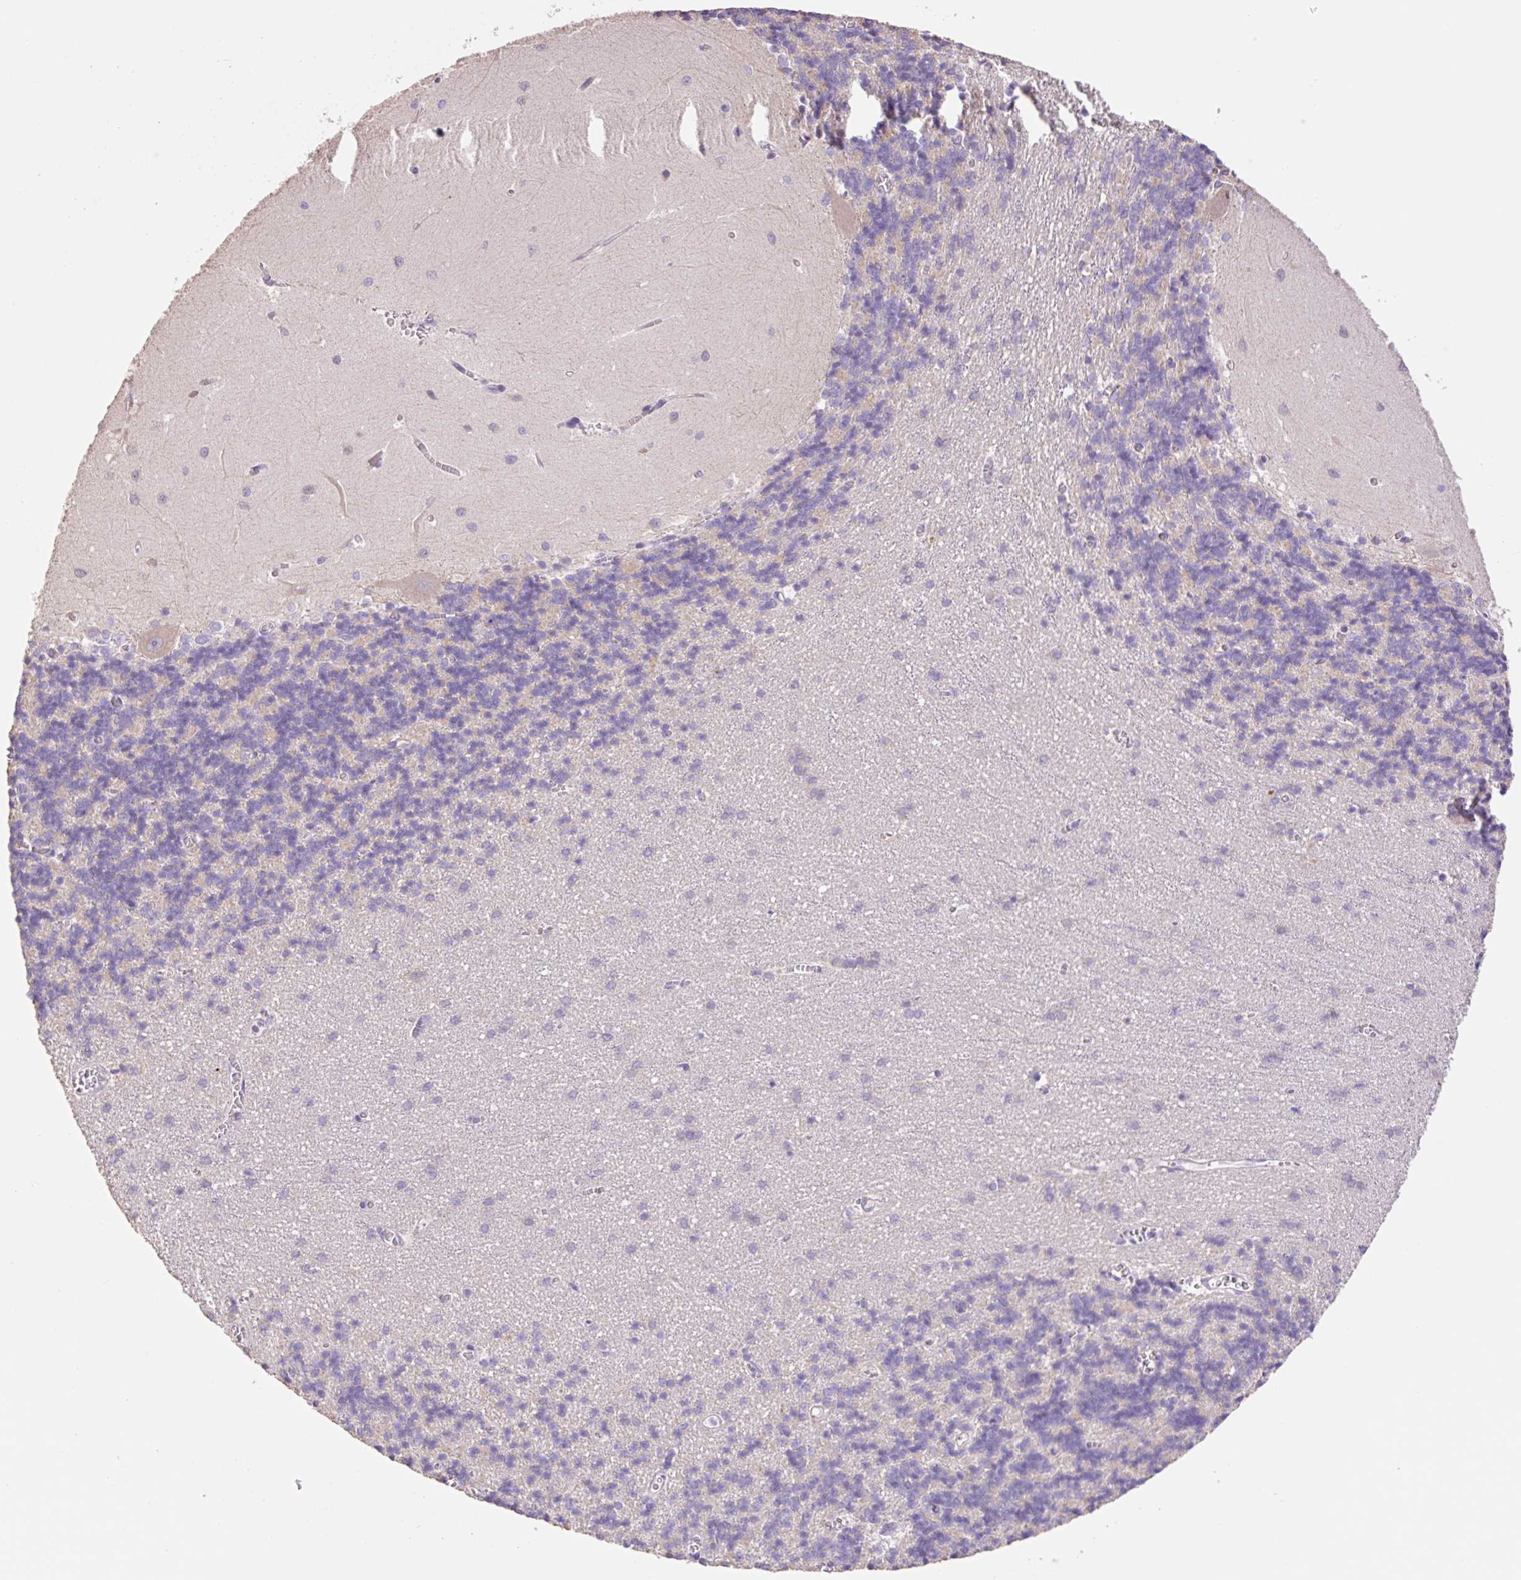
{"staining": {"intensity": "negative", "quantity": "none", "location": "none"}, "tissue": "cerebellum", "cell_type": "Cells in granular layer", "image_type": "normal", "snomed": [{"axis": "morphology", "description": "Normal tissue, NOS"}, {"axis": "topography", "description": "Cerebellum"}], "caption": "This is an immunohistochemistry (IHC) image of unremarkable human cerebellum. There is no expression in cells in granular layer.", "gene": "COPZ2", "patient": {"sex": "male", "age": 37}}